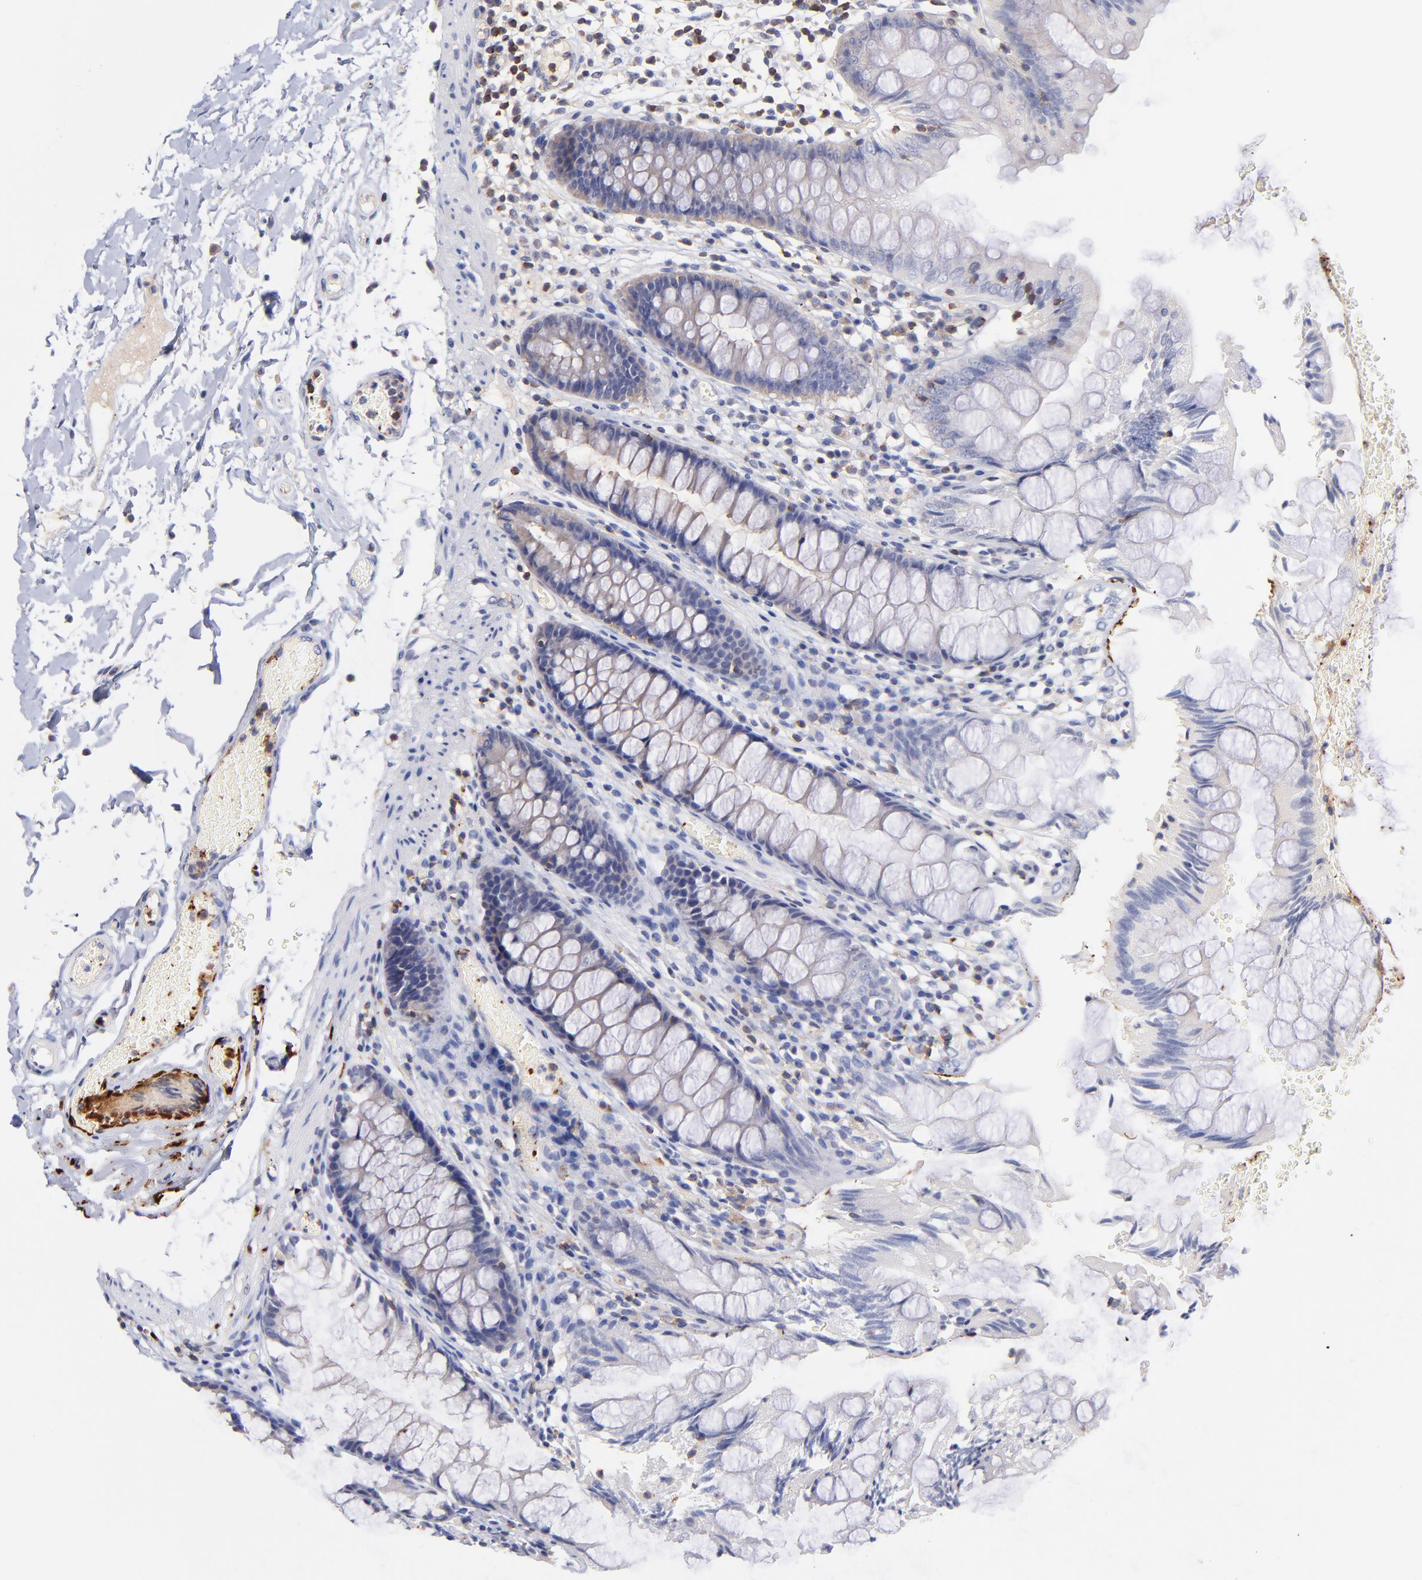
{"staining": {"intensity": "negative", "quantity": "none", "location": "none"}, "tissue": "colon", "cell_type": "Endothelial cells", "image_type": "normal", "snomed": [{"axis": "morphology", "description": "Normal tissue, NOS"}, {"axis": "topography", "description": "Smooth muscle"}, {"axis": "topography", "description": "Colon"}], "caption": "Immunohistochemistry of benign colon exhibits no staining in endothelial cells. (DAB (3,3'-diaminobenzidine) IHC with hematoxylin counter stain).", "gene": "KREMEN2", "patient": {"sex": "male", "age": 67}}